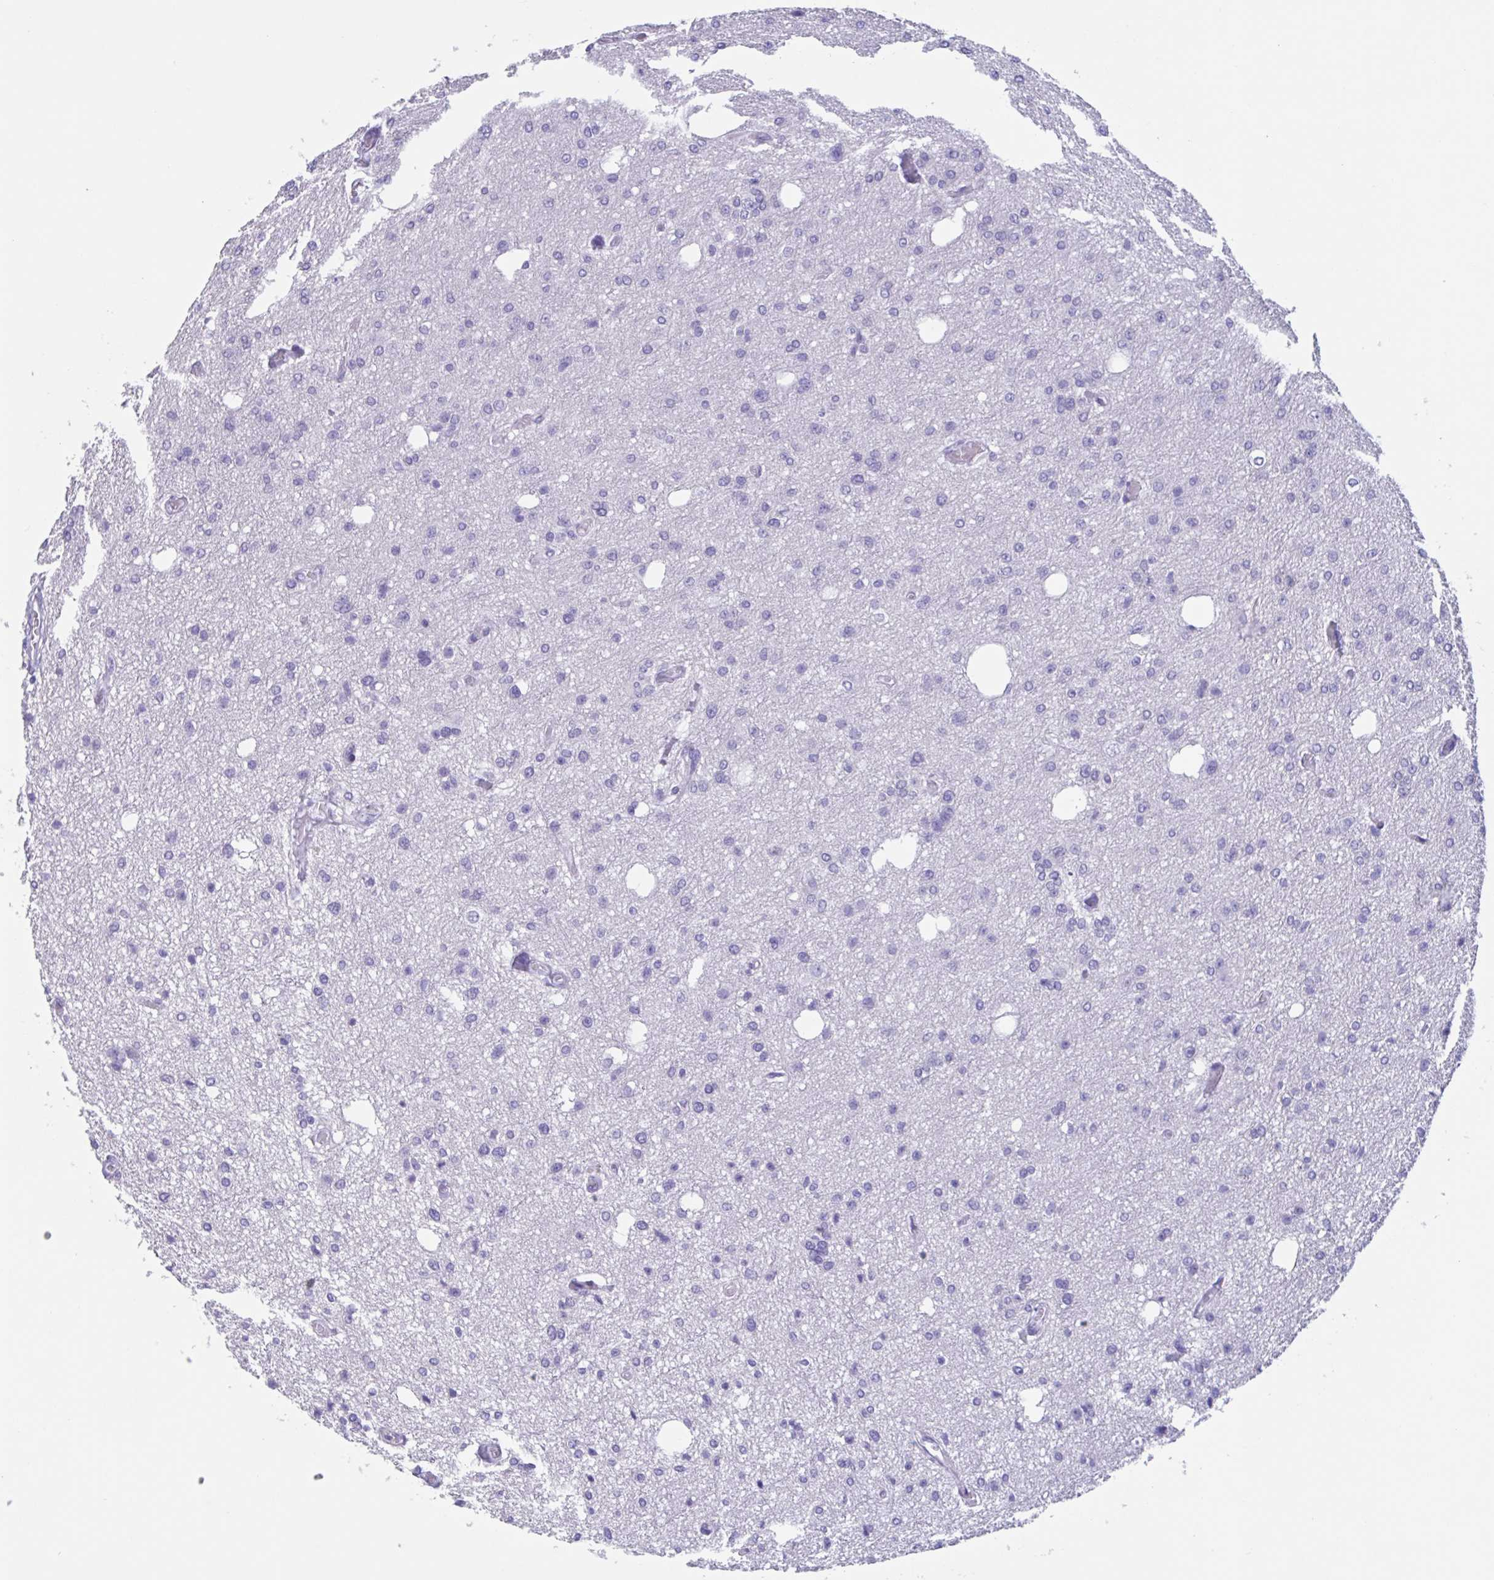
{"staining": {"intensity": "negative", "quantity": "none", "location": "none"}, "tissue": "glioma", "cell_type": "Tumor cells", "image_type": "cancer", "snomed": [{"axis": "morphology", "description": "Glioma, malignant, Low grade"}, {"axis": "topography", "description": "Brain"}], "caption": "There is no significant positivity in tumor cells of glioma.", "gene": "USP35", "patient": {"sex": "male", "age": 26}}